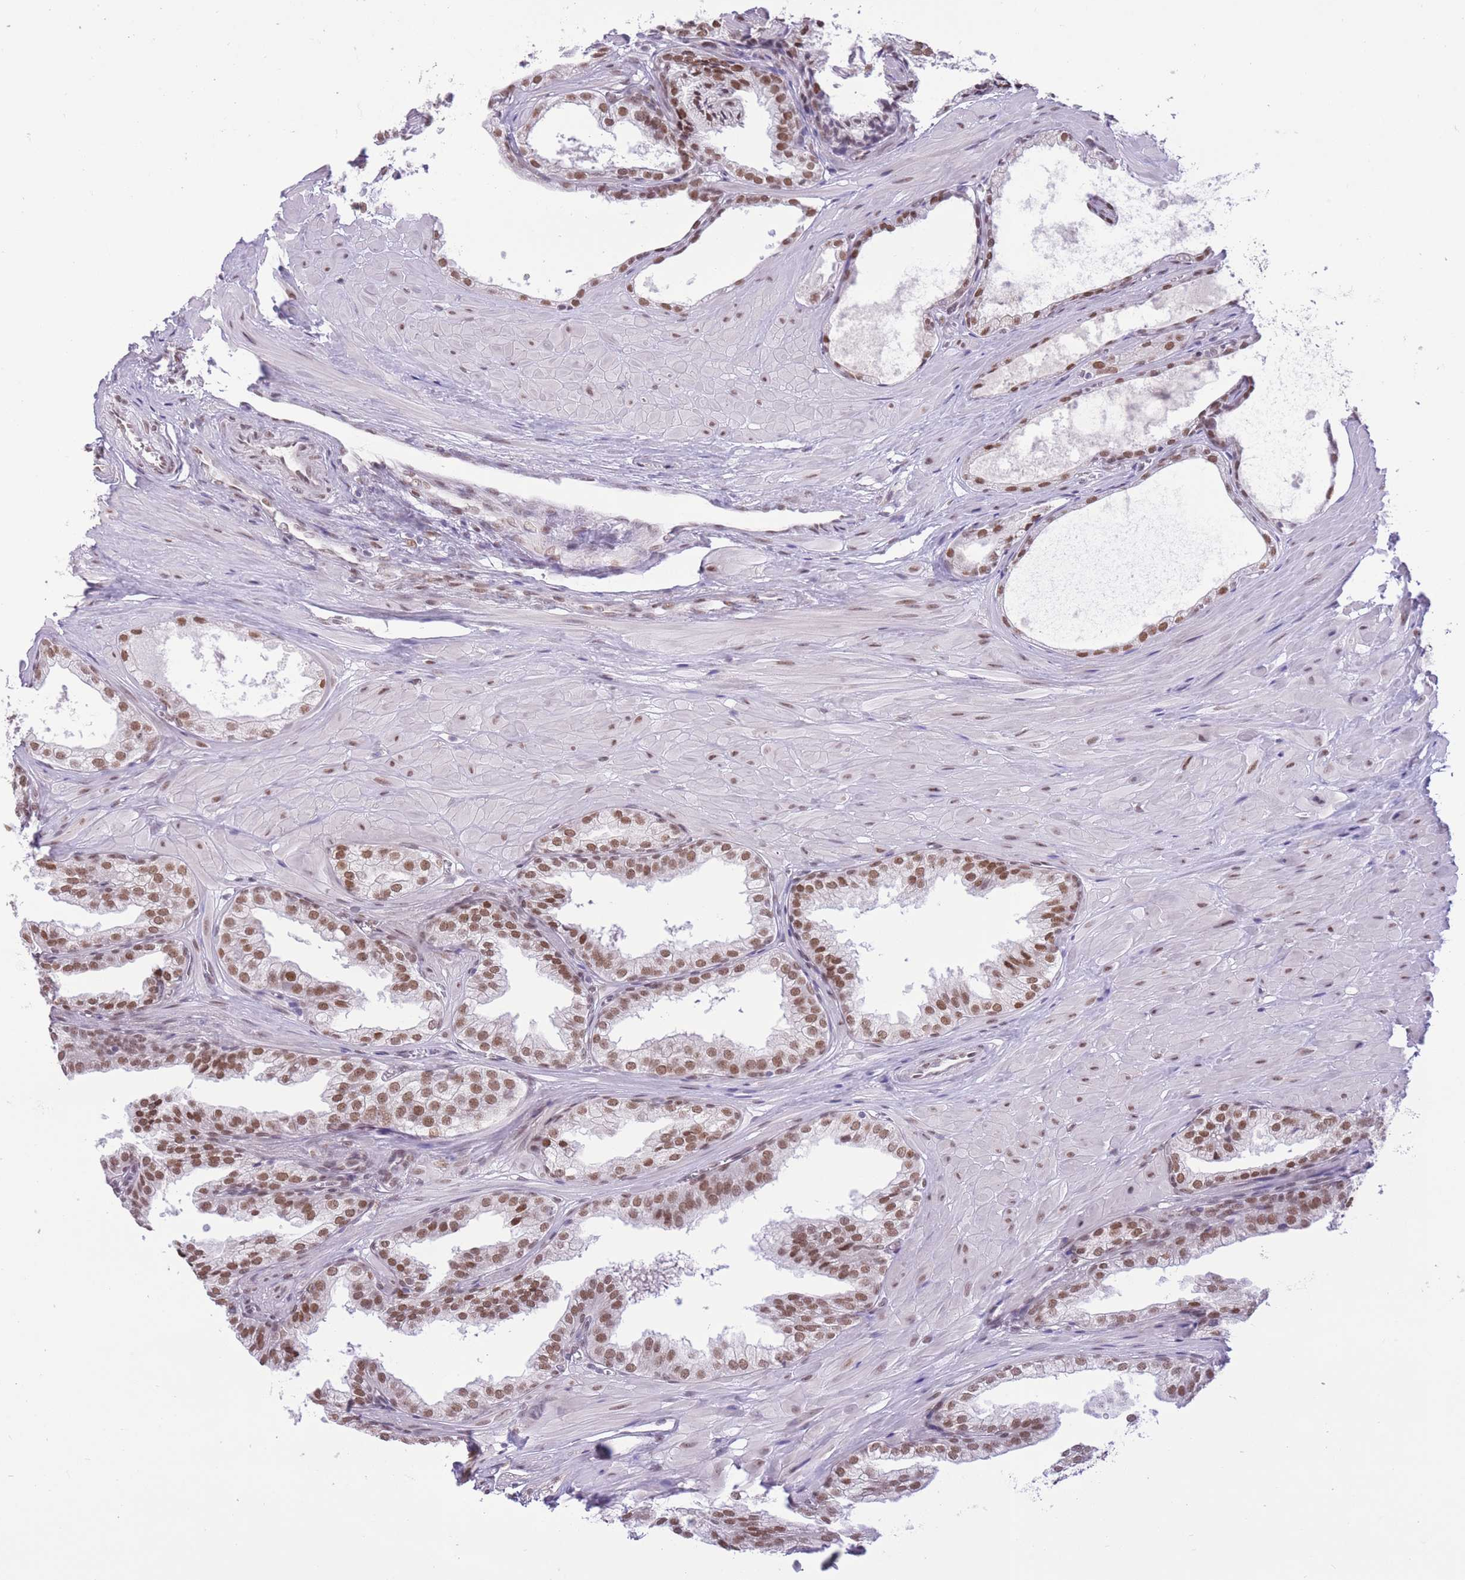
{"staining": {"intensity": "strong", "quantity": ">75%", "location": "nuclear"}, "tissue": "prostate", "cell_type": "Glandular cells", "image_type": "normal", "snomed": [{"axis": "morphology", "description": "Normal tissue, NOS"}, {"axis": "topography", "description": "Prostate"}, {"axis": "topography", "description": "Peripheral nerve tissue"}], "caption": "Strong nuclear staining for a protein is present in about >75% of glandular cells of normal prostate using immunohistochemistry.", "gene": "ZBED5", "patient": {"sex": "male", "age": 55}}